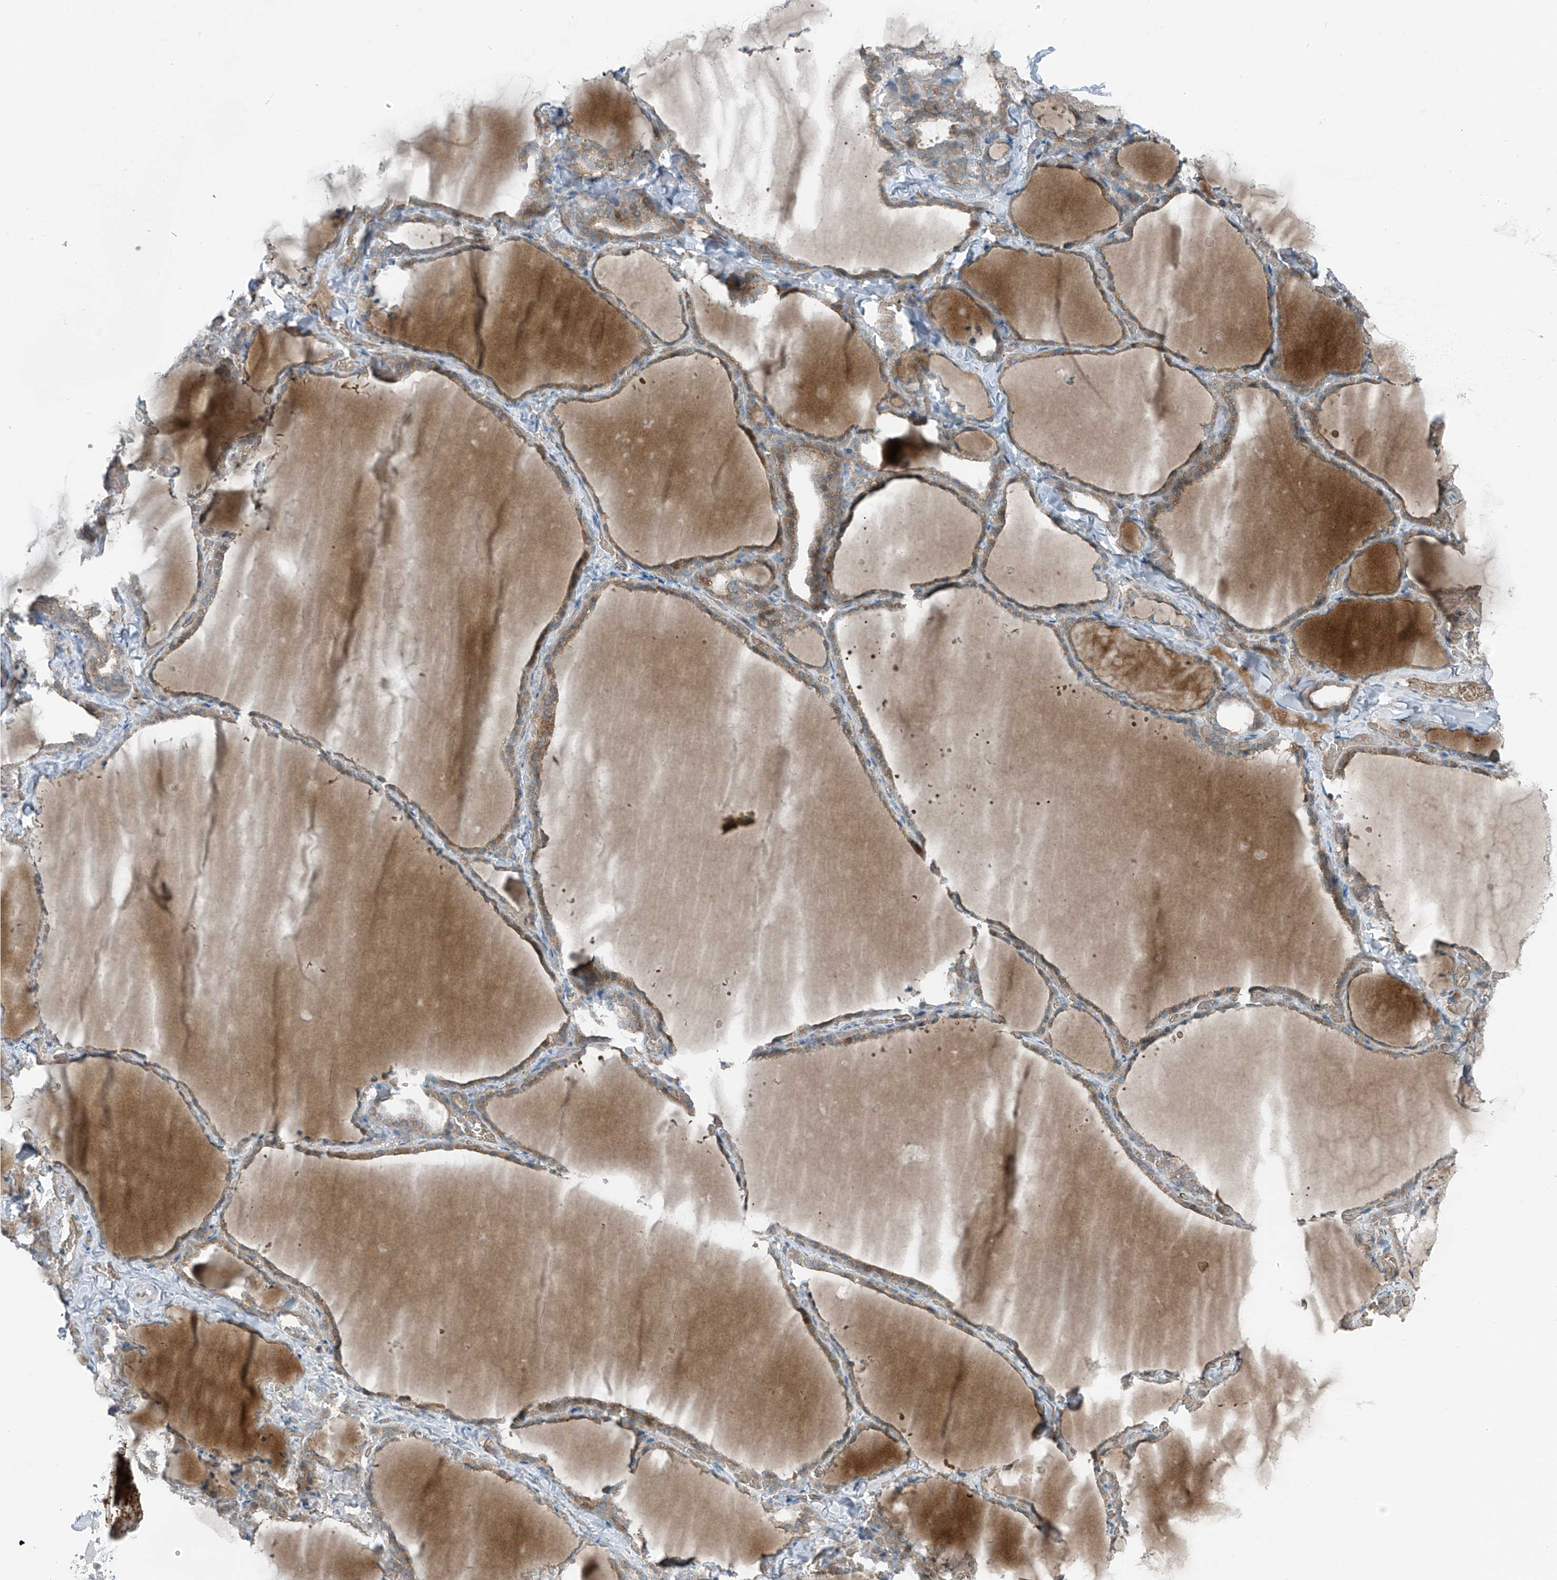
{"staining": {"intensity": "moderate", "quantity": "25%-75%", "location": "cytoplasmic/membranous,nuclear"}, "tissue": "thyroid gland", "cell_type": "Glandular cells", "image_type": "normal", "snomed": [{"axis": "morphology", "description": "Normal tissue, NOS"}, {"axis": "topography", "description": "Thyroid gland"}], "caption": "Immunohistochemical staining of normal human thyroid gland displays moderate cytoplasmic/membranous,nuclear protein expression in about 25%-75% of glandular cells. (Stains: DAB (3,3'-diaminobenzidine) in brown, nuclei in blue, Microscopy: brightfield microscopy at high magnification).", "gene": "SLC12A6", "patient": {"sex": "female", "age": 22}}